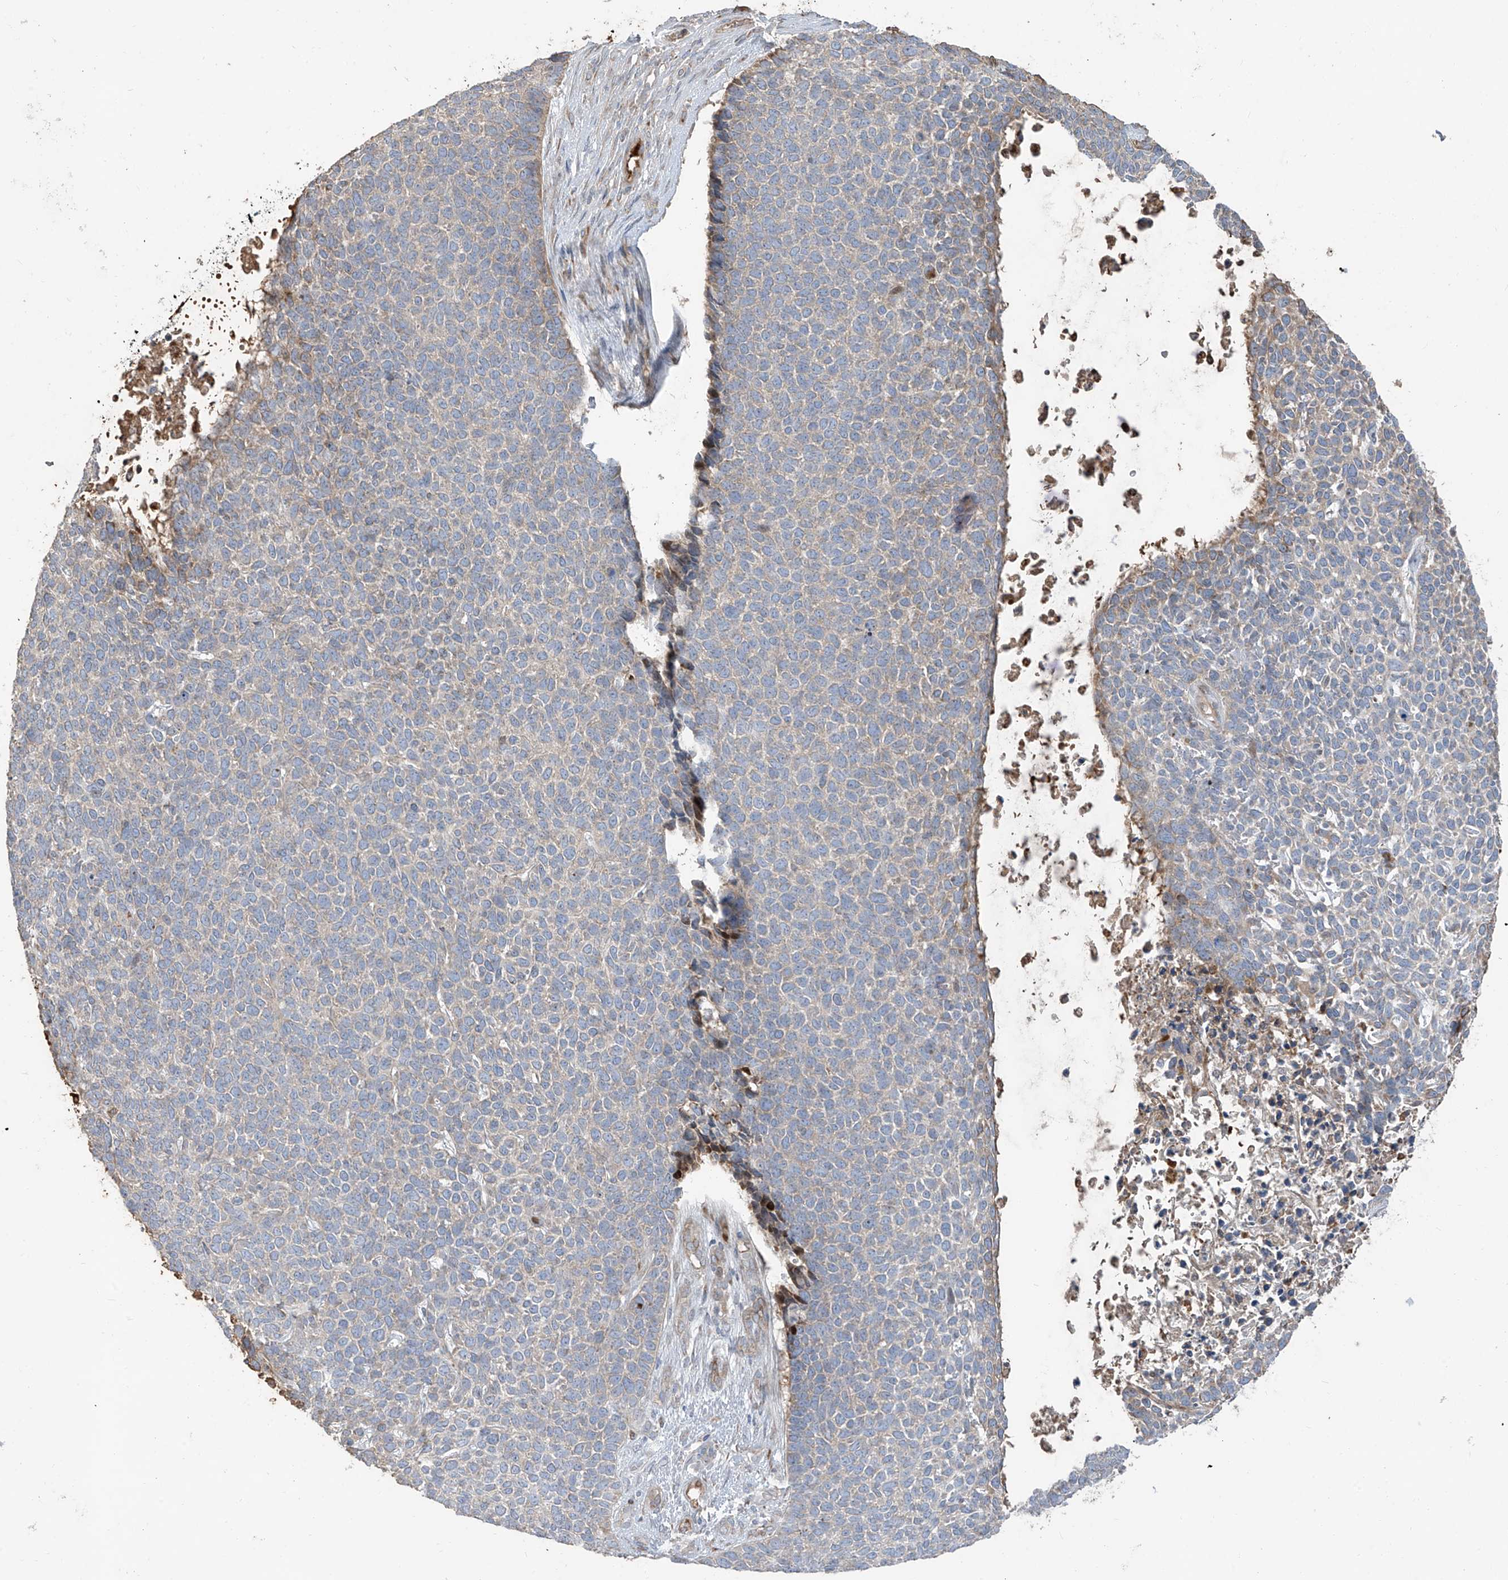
{"staining": {"intensity": "weak", "quantity": "<25%", "location": "cytoplasmic/membranous"}, "tissue": "skin cancer", "cell_type": "Tumor cells", "image_type": "cancer", "snomed": [{"axis": "morphology", "description": "Basal cell carcinoma"}, {"axis": "topography", "description": "Skin"}], "caption": "DAB (3,3'-diaminobenzidine) immunohistochemical staining of human basal cell carcinoma (skin) reveals no significant expression in tumor cells.", "gene": "ABTB1", "patient": {"sex": "female", "age": 84}}